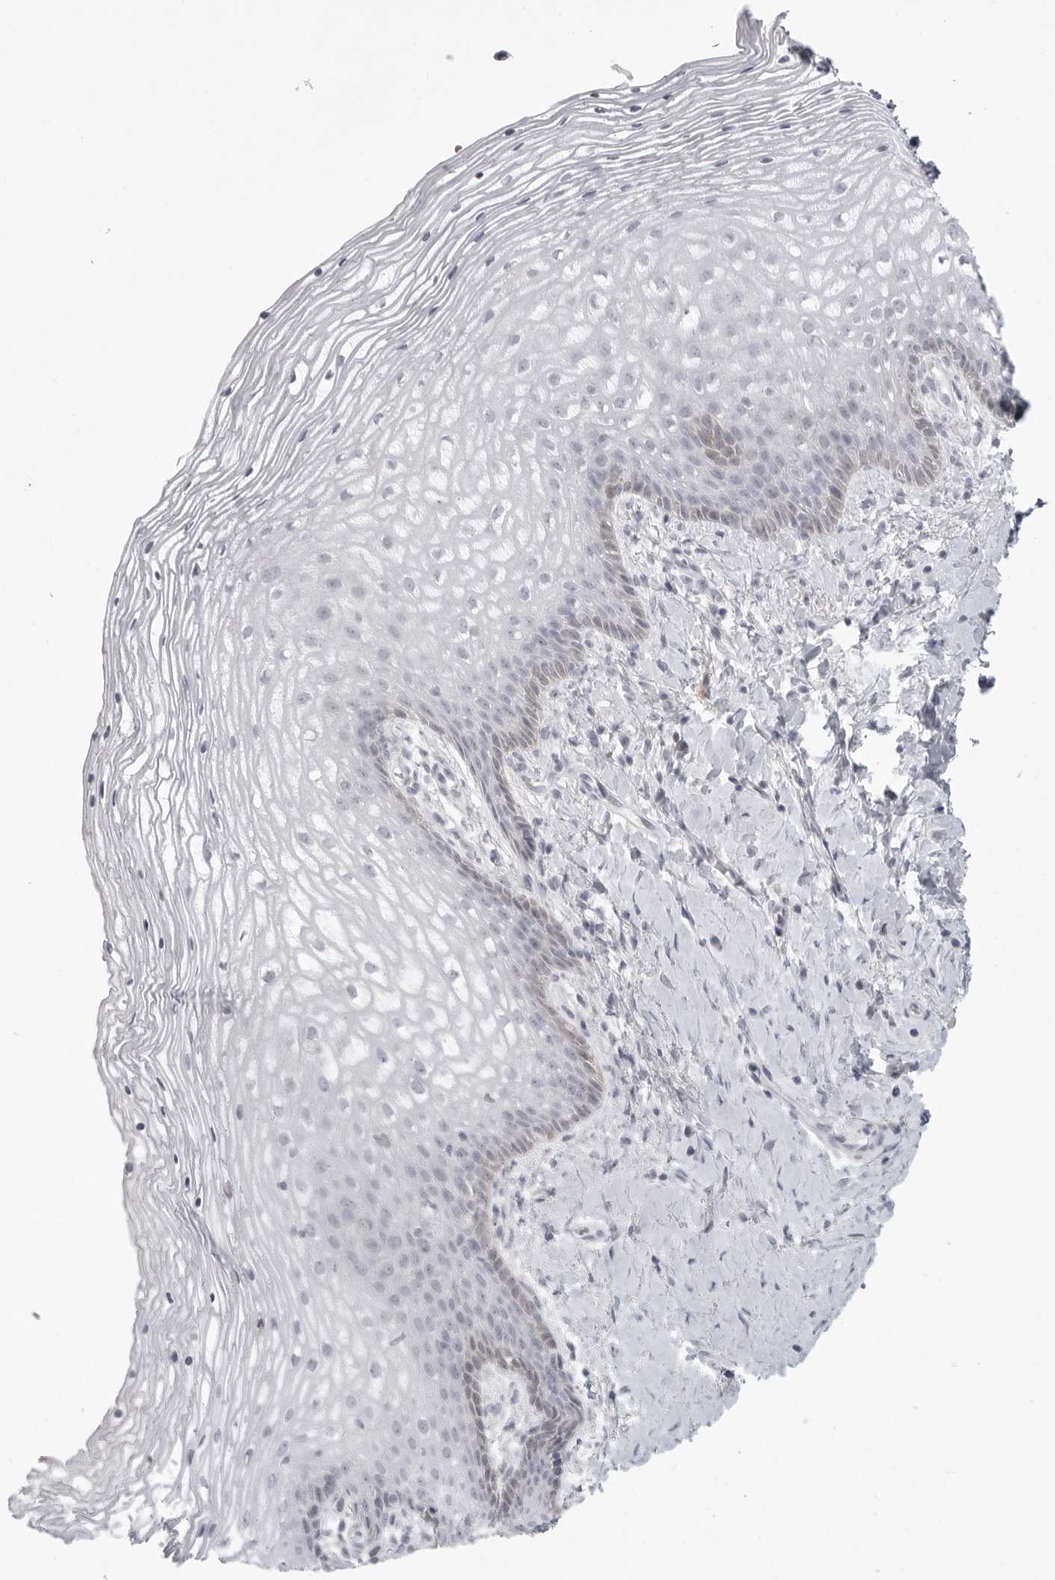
{"staining": {"intensity": "negative", "quantity": "none", "location": "none"}, "tissue": "vagina", "cell_type": "Squamous epithelial cells", "image_type": "normal", "snomed": [{"axis": "morphology", "description": "Normal tissue, NOS"}, {"axis": "topography", "description": "Vagina"}], "caption": "Vagina was stained to show a protein in brown. There is no significant expression in squamous epithelial cells. (IHC, brightfield microscopy, high magnification).", "gene": "TCTN3", "patient": {"sex": "female", "age": 60}}